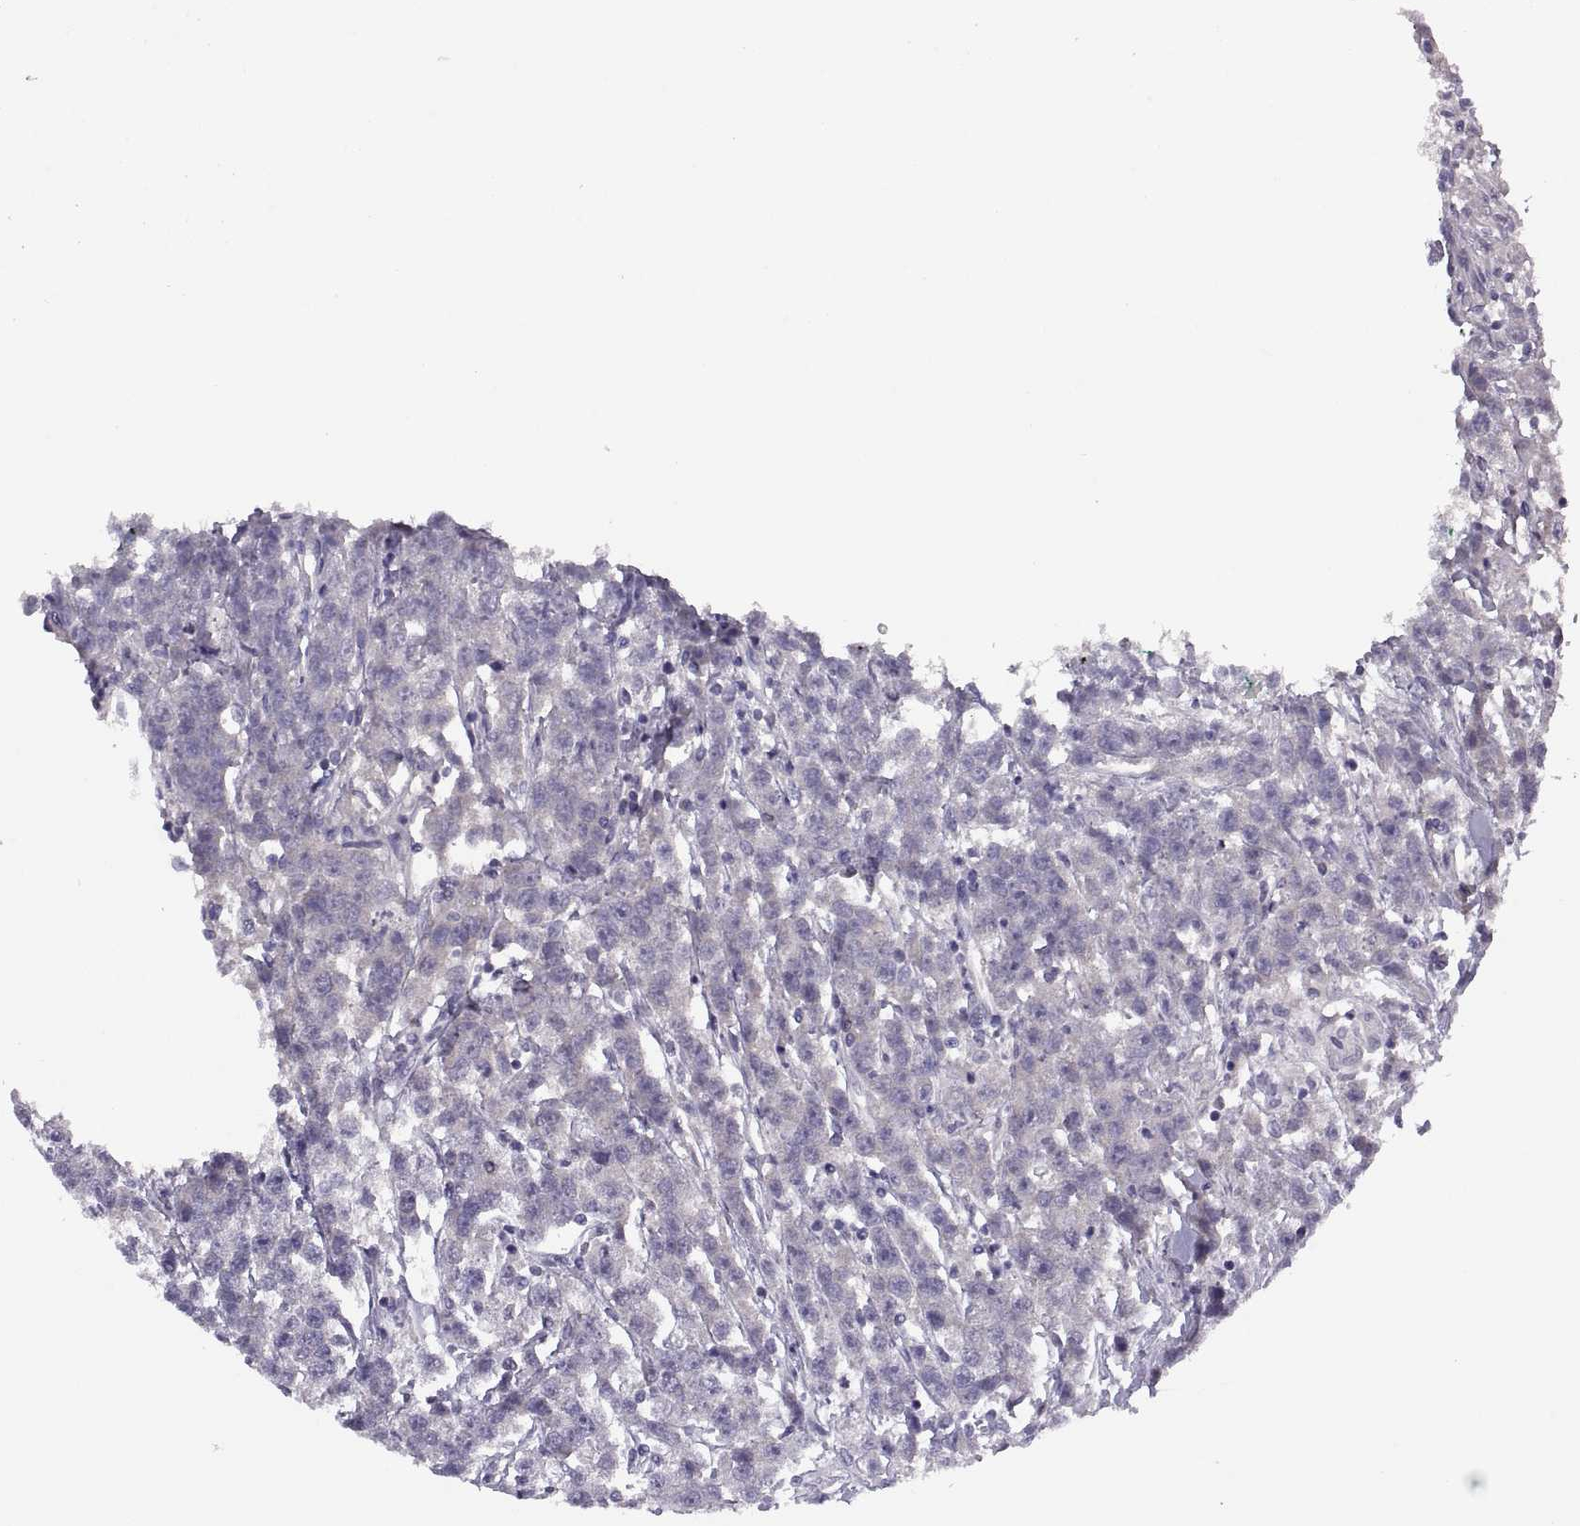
{"staining": {"intensity": "negative", "quantity": "none", "location": "none"}, "tissue": "testis cancer", "cell_type": "Tumor cells", "image_type": "cancer", "snomed": [{"axis": "morphology", "description": "Seminoma, NOS"}, {"axis": "topography", "description": "Testis"}], "caption": "Tumor cells are negative for brown protein staining in testis cancer. Nuclei are stained in blue.", "gene": "TBX19", "patient": {"sex": "male", "age": 59}}